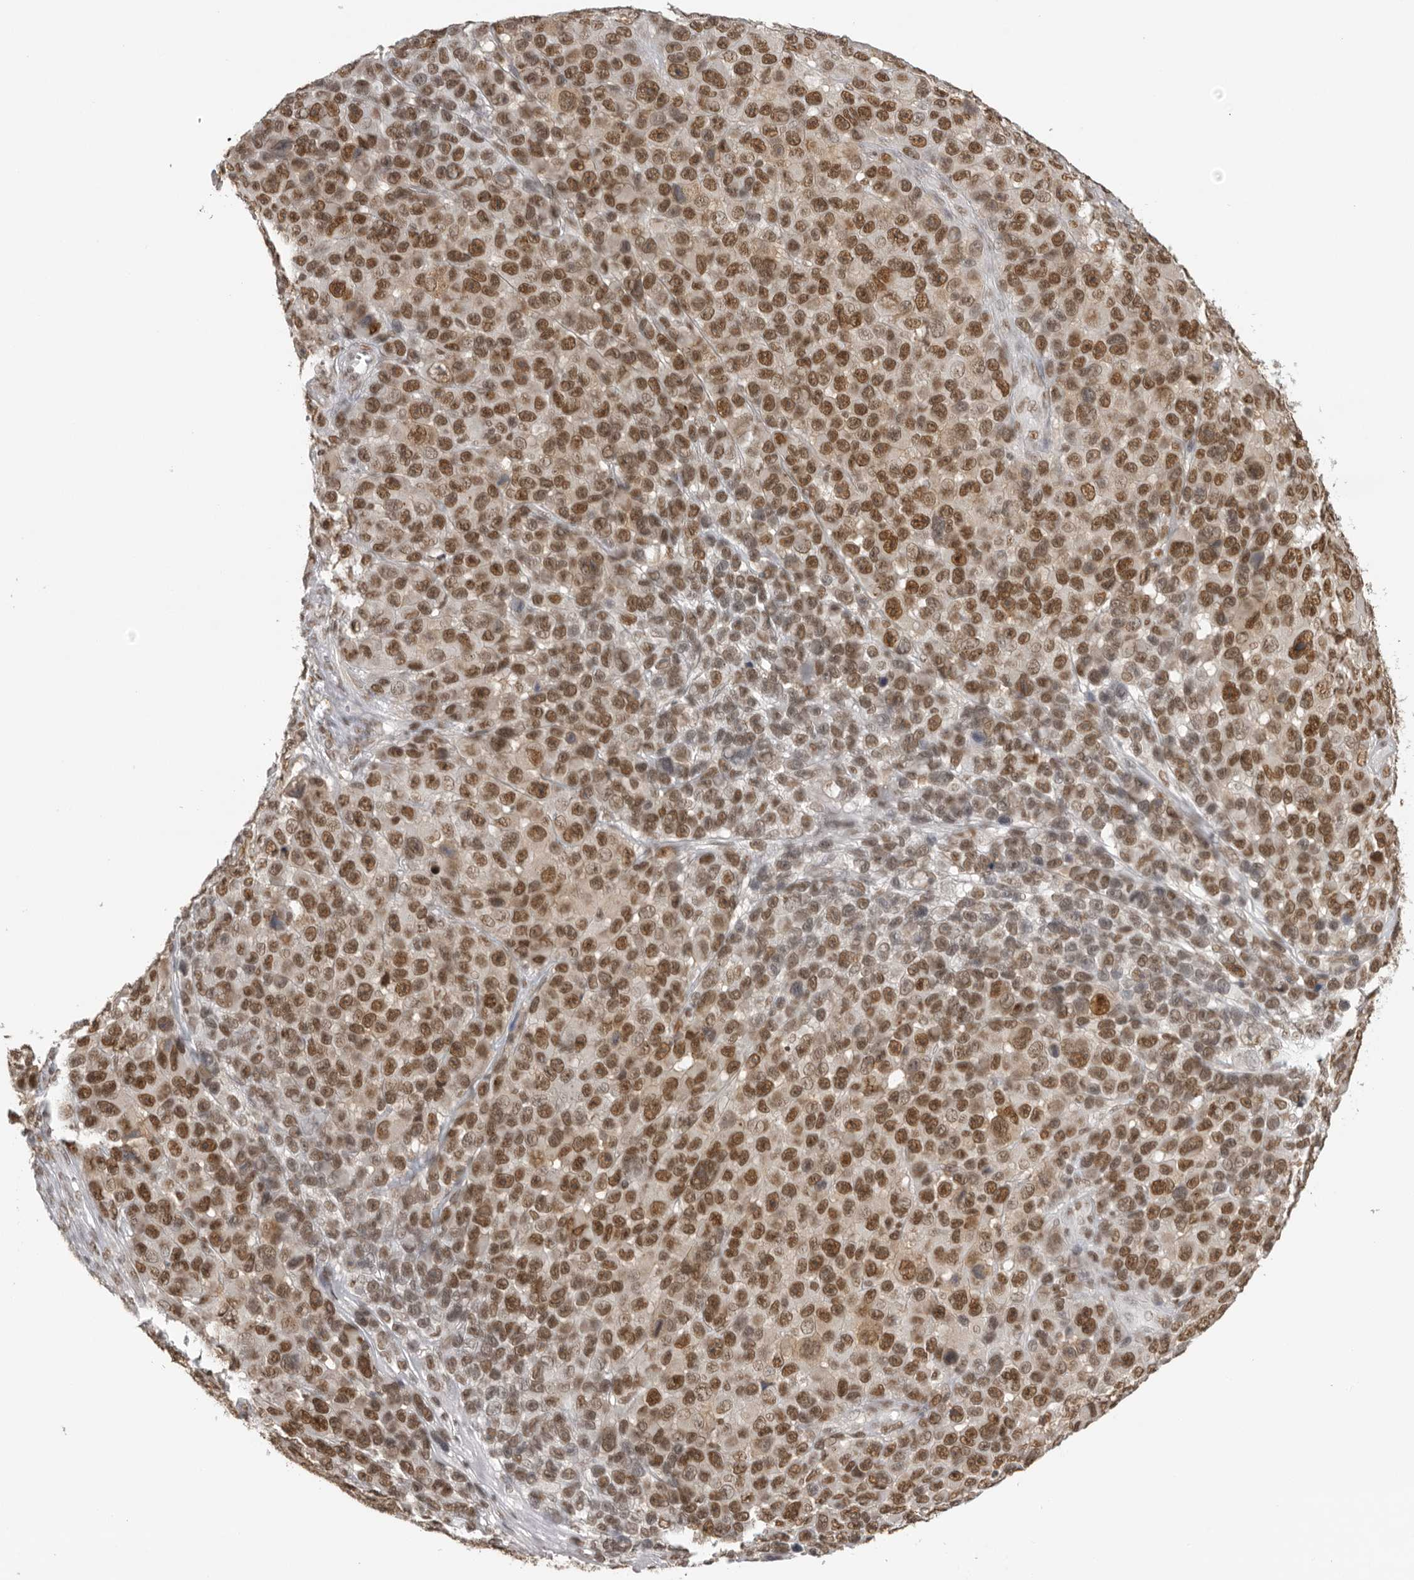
{"staining": {"intensity": "moderate", "quantity": ">75%", "location": "cytoplasmic/membranous,nuclear"}, "tissue": "melanoma", "cell_type": "Tumor cells", "image_type": "cancer", "snomed": [{"axis": "morphology", "description": "Malignant melanoma, NOS"}, {"axis": "topography", "description": "Skin"}], "caption": "This micrograph exhibits immunohistochemistry staining of human malignant melanoma, with medium moderate cytoplasmic/membranous and nuclear positivity in approximately >75% of tumor cells.", "gene": "RPA2", "patient": {"sex": "male", "age": 53}}